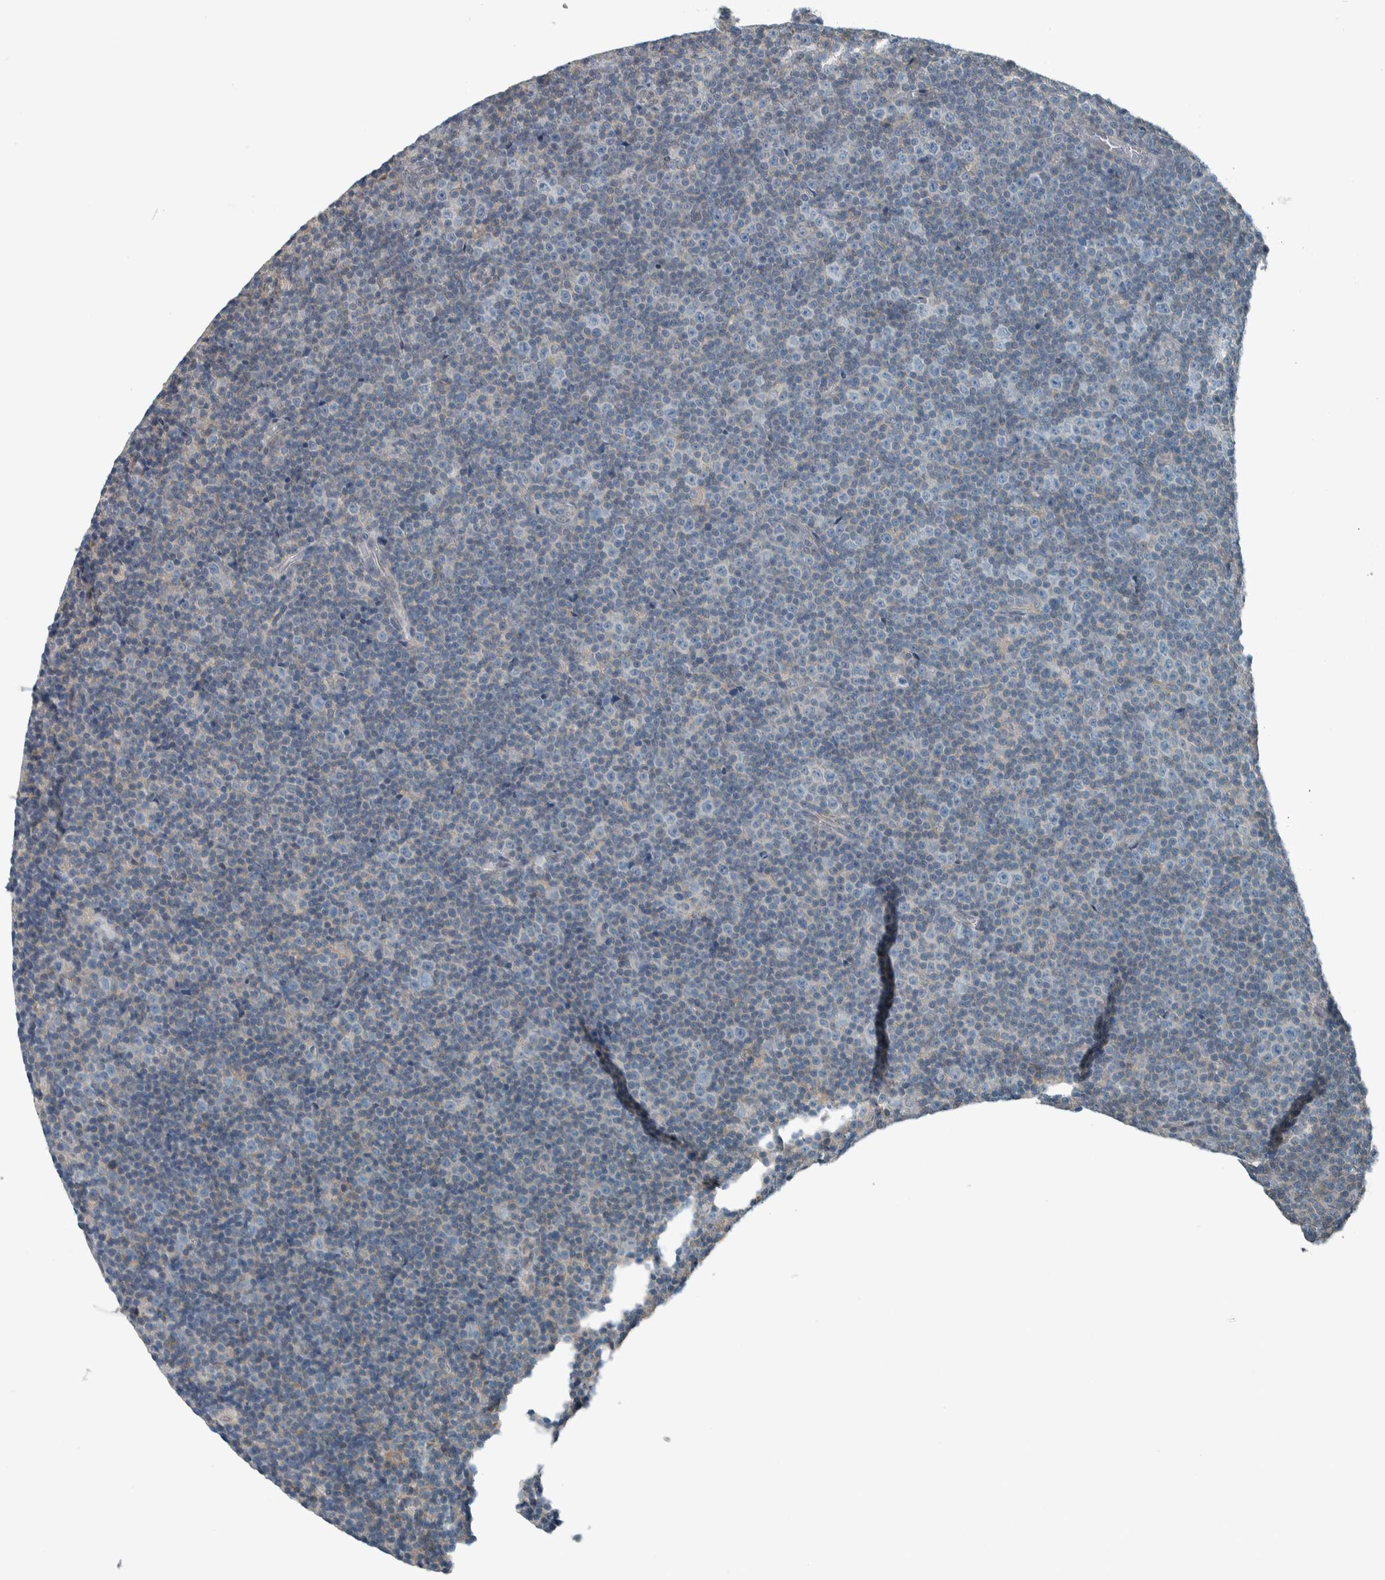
{"staining": {"intensity": "negative", "quantity": "none", "location": "none"}, "tissue": "lymphoma", "cell_type": "Tumor cells", "image_type": "cancer", "snomed": [{"axis": "morphology", "description": "Malignant lymphoma, non-Hodgkin's type, Low grade"}, {"axis": "topography", "description": "Lymph node"}], "caption": "Micrograph shows no significant protein positivity in tumor cells of low-grade malignant lymphoma, non-Hodgkin's type.", "gene": "ALAD", "patient": {"sex": "female", "age": 67}}